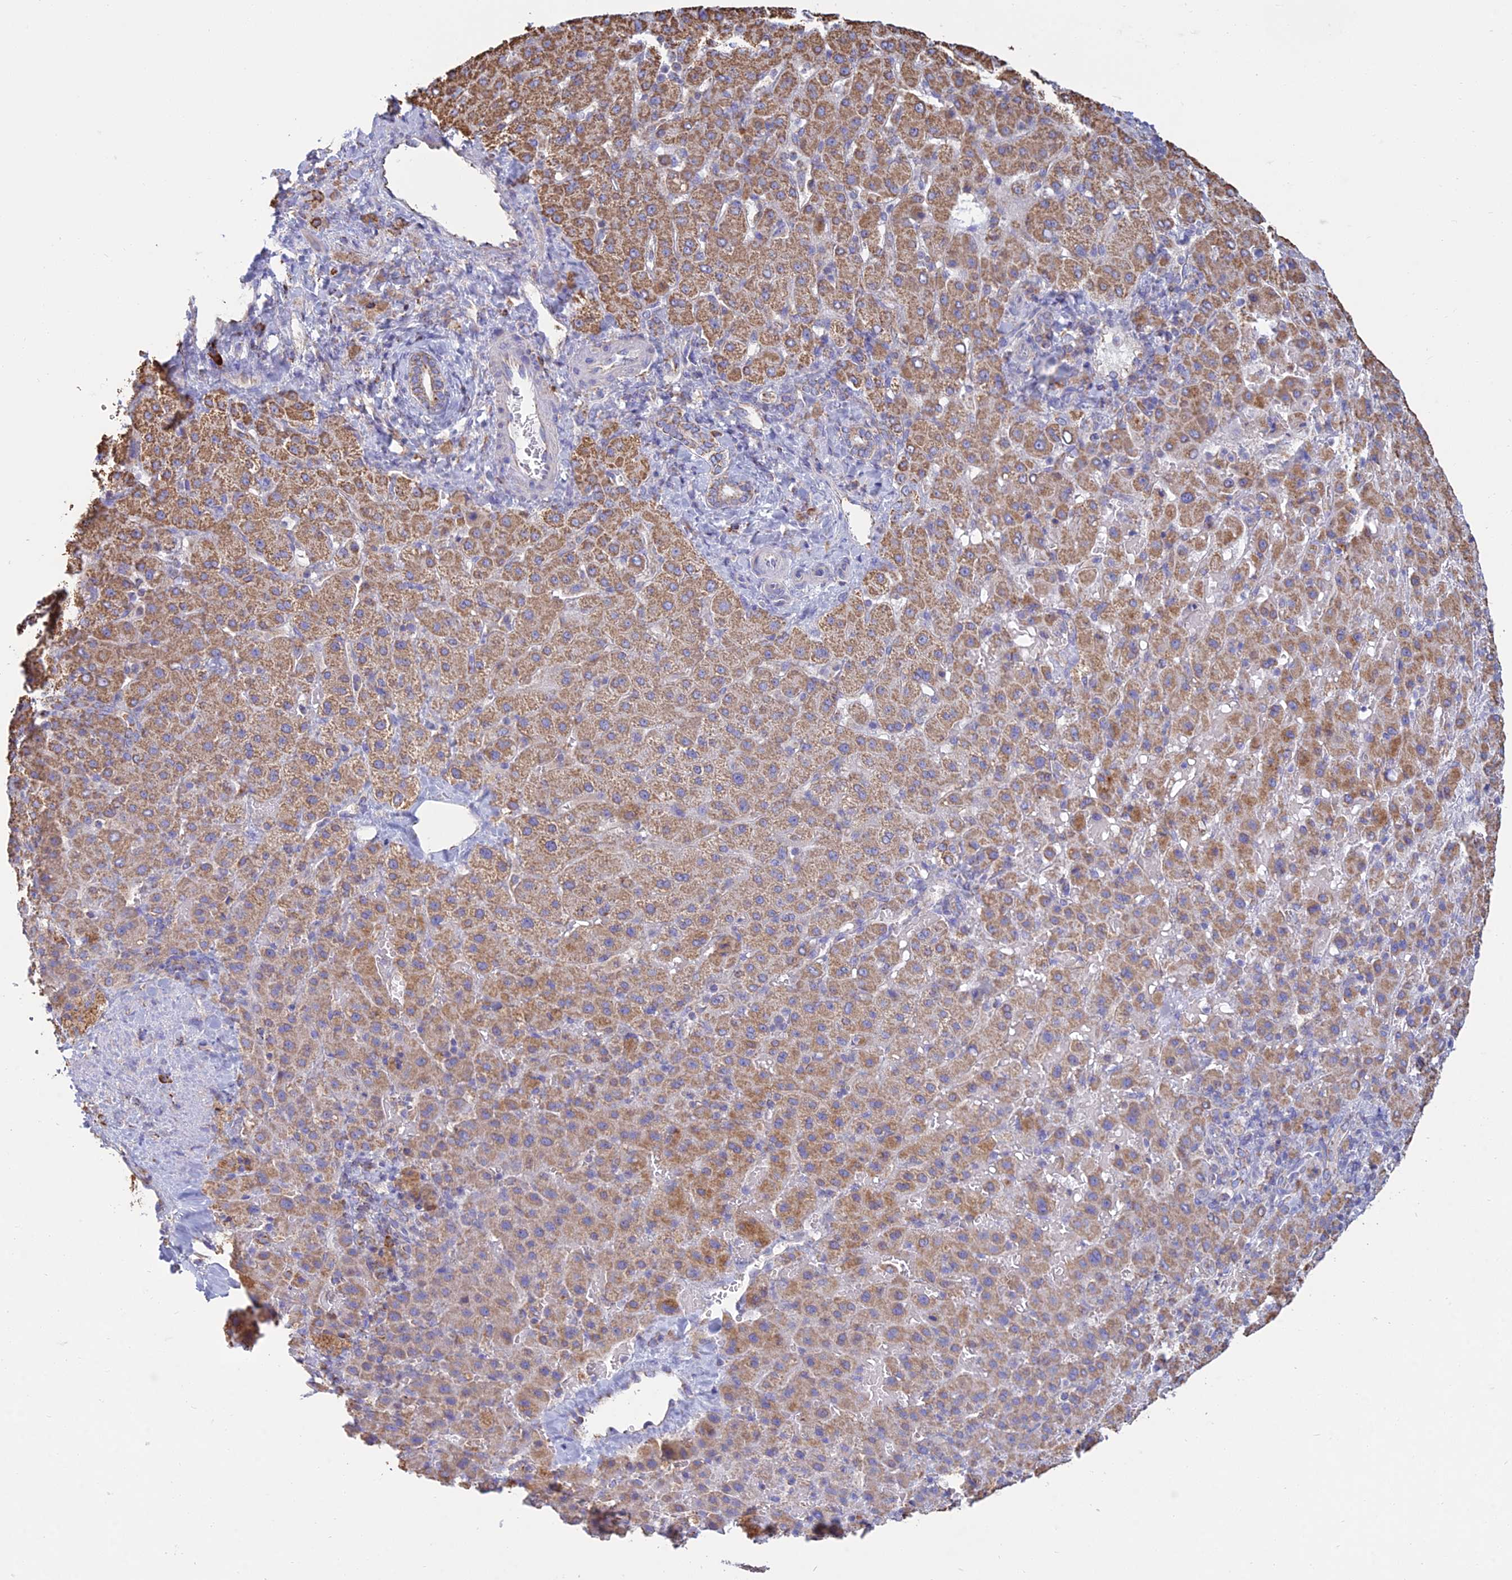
{"staining": {"intensity": "moderate", "quantity": ">75%", "location": "cytoplasmic/membranous"}, "tissue": "liver cancer", "cell_type": "Tumor cells", "image_type": "cancer", "snomed": [{"axis": "morphology", "description": "Carcinoma, Hepatocellular, NOS"}, {"axis": "topography", "description": "Liver"}], "caption": "The immunohistochemical stain labels moderate cytoplasmic/membranous expression in tumor cells of liver cancer tissue. The staining was performed using DAB, with brown indicating positive protein expression. Nuclei are stained blue with hematoxylin.", "gene": "OR2W3", "patient": {"sex": "female", "age": 58}}